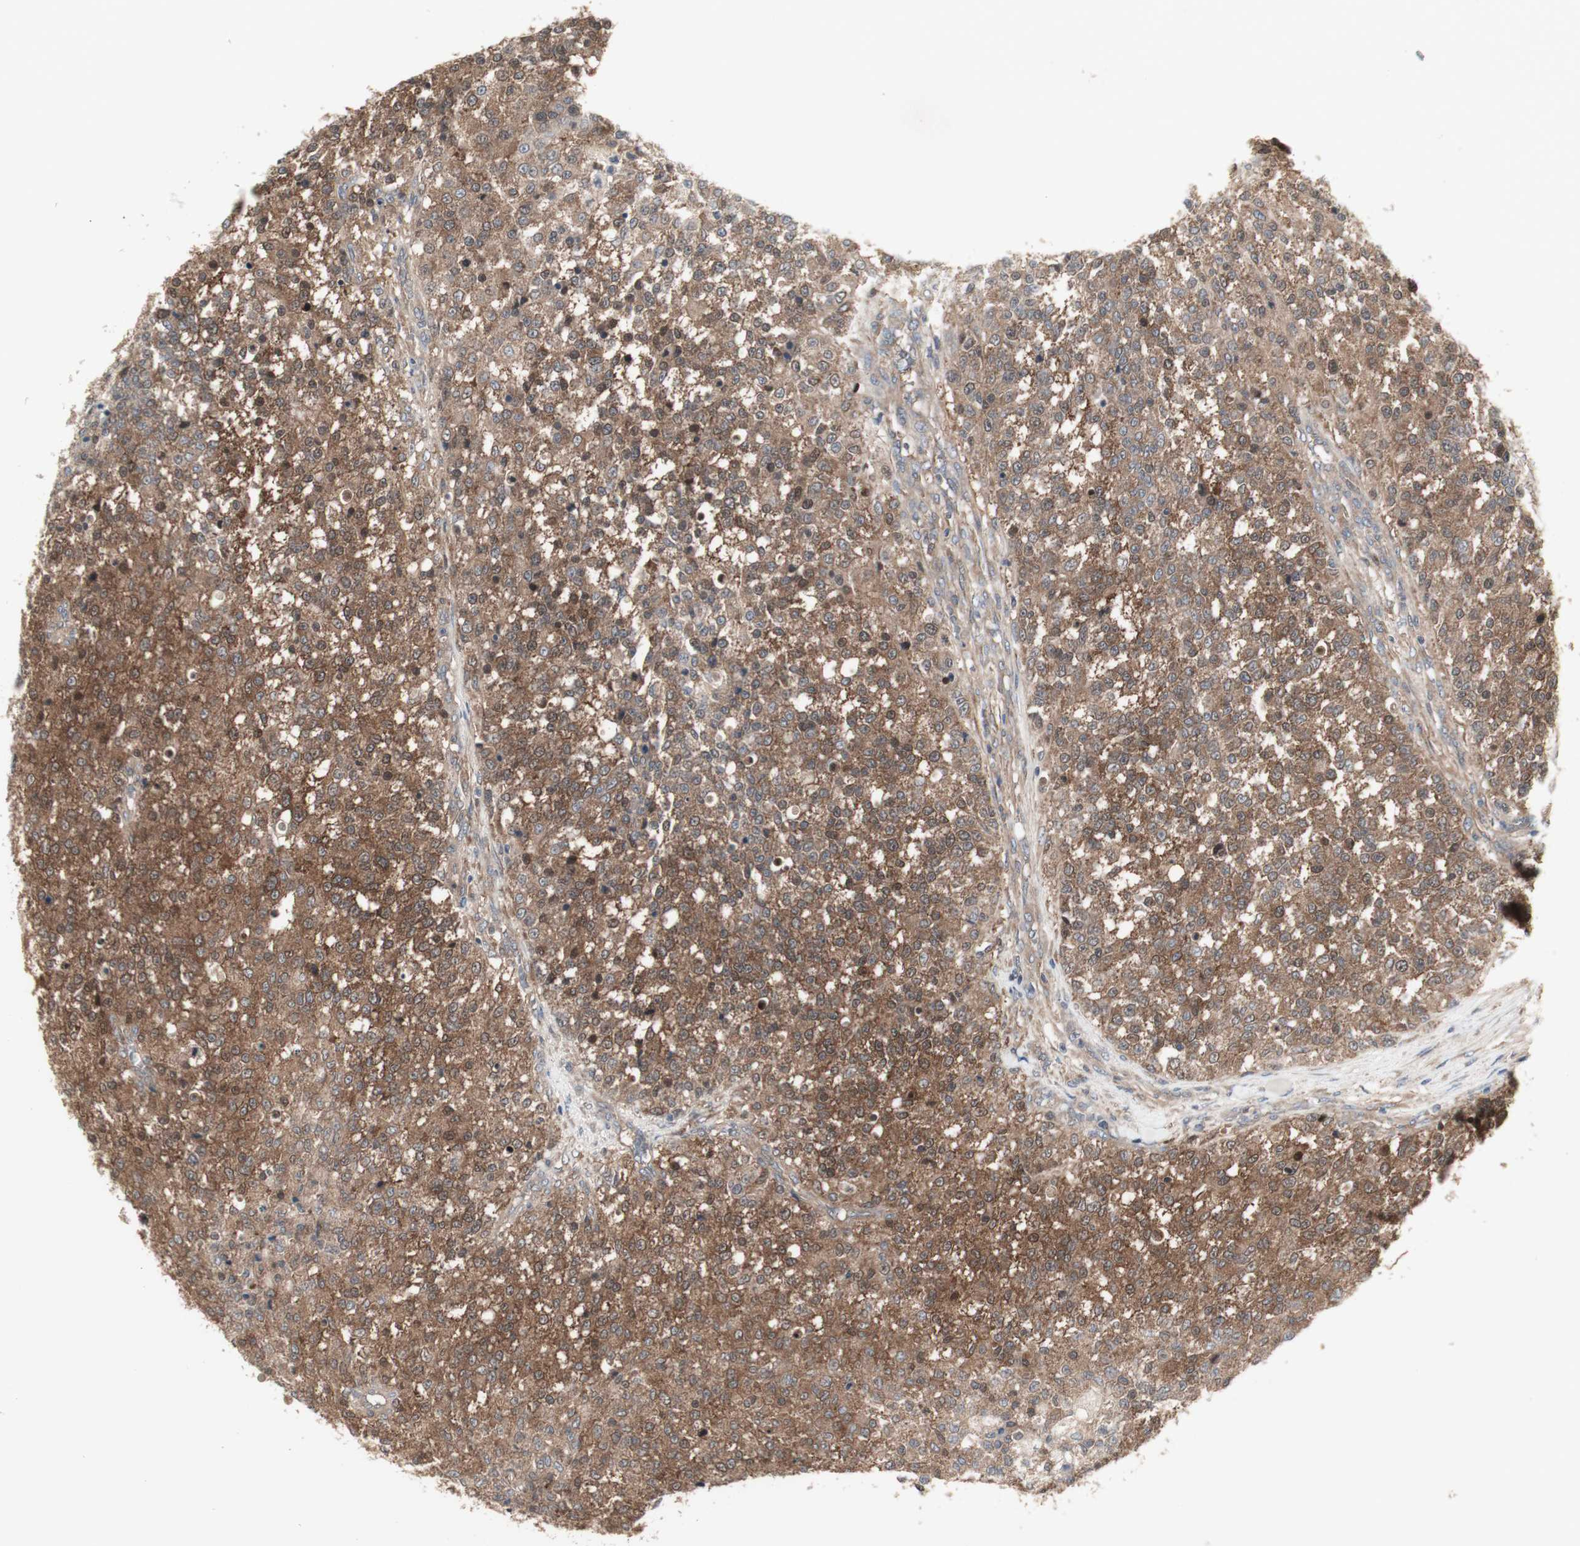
{"staining": {"intensity": "moderate", "quantity": ">75%", "location": "cytoplasmic/membranous"}, "tissue": "testis cancer", "cell_type": "Tumor cells", "image_type": "cancer", "snomed": [{"axis": "morphology", "description": "Seminoma, NOS"}, {"axis": "topography", "description": "Testis"}], "caption": "The histopathology image shows staining of testis seminoma, revealing moderate cytoplasmic/membranous protein positivity (brown color) within tumor cells.", "gene": "CHURC1-FNTB", "patient": {"sex": "male", "age": 59}}